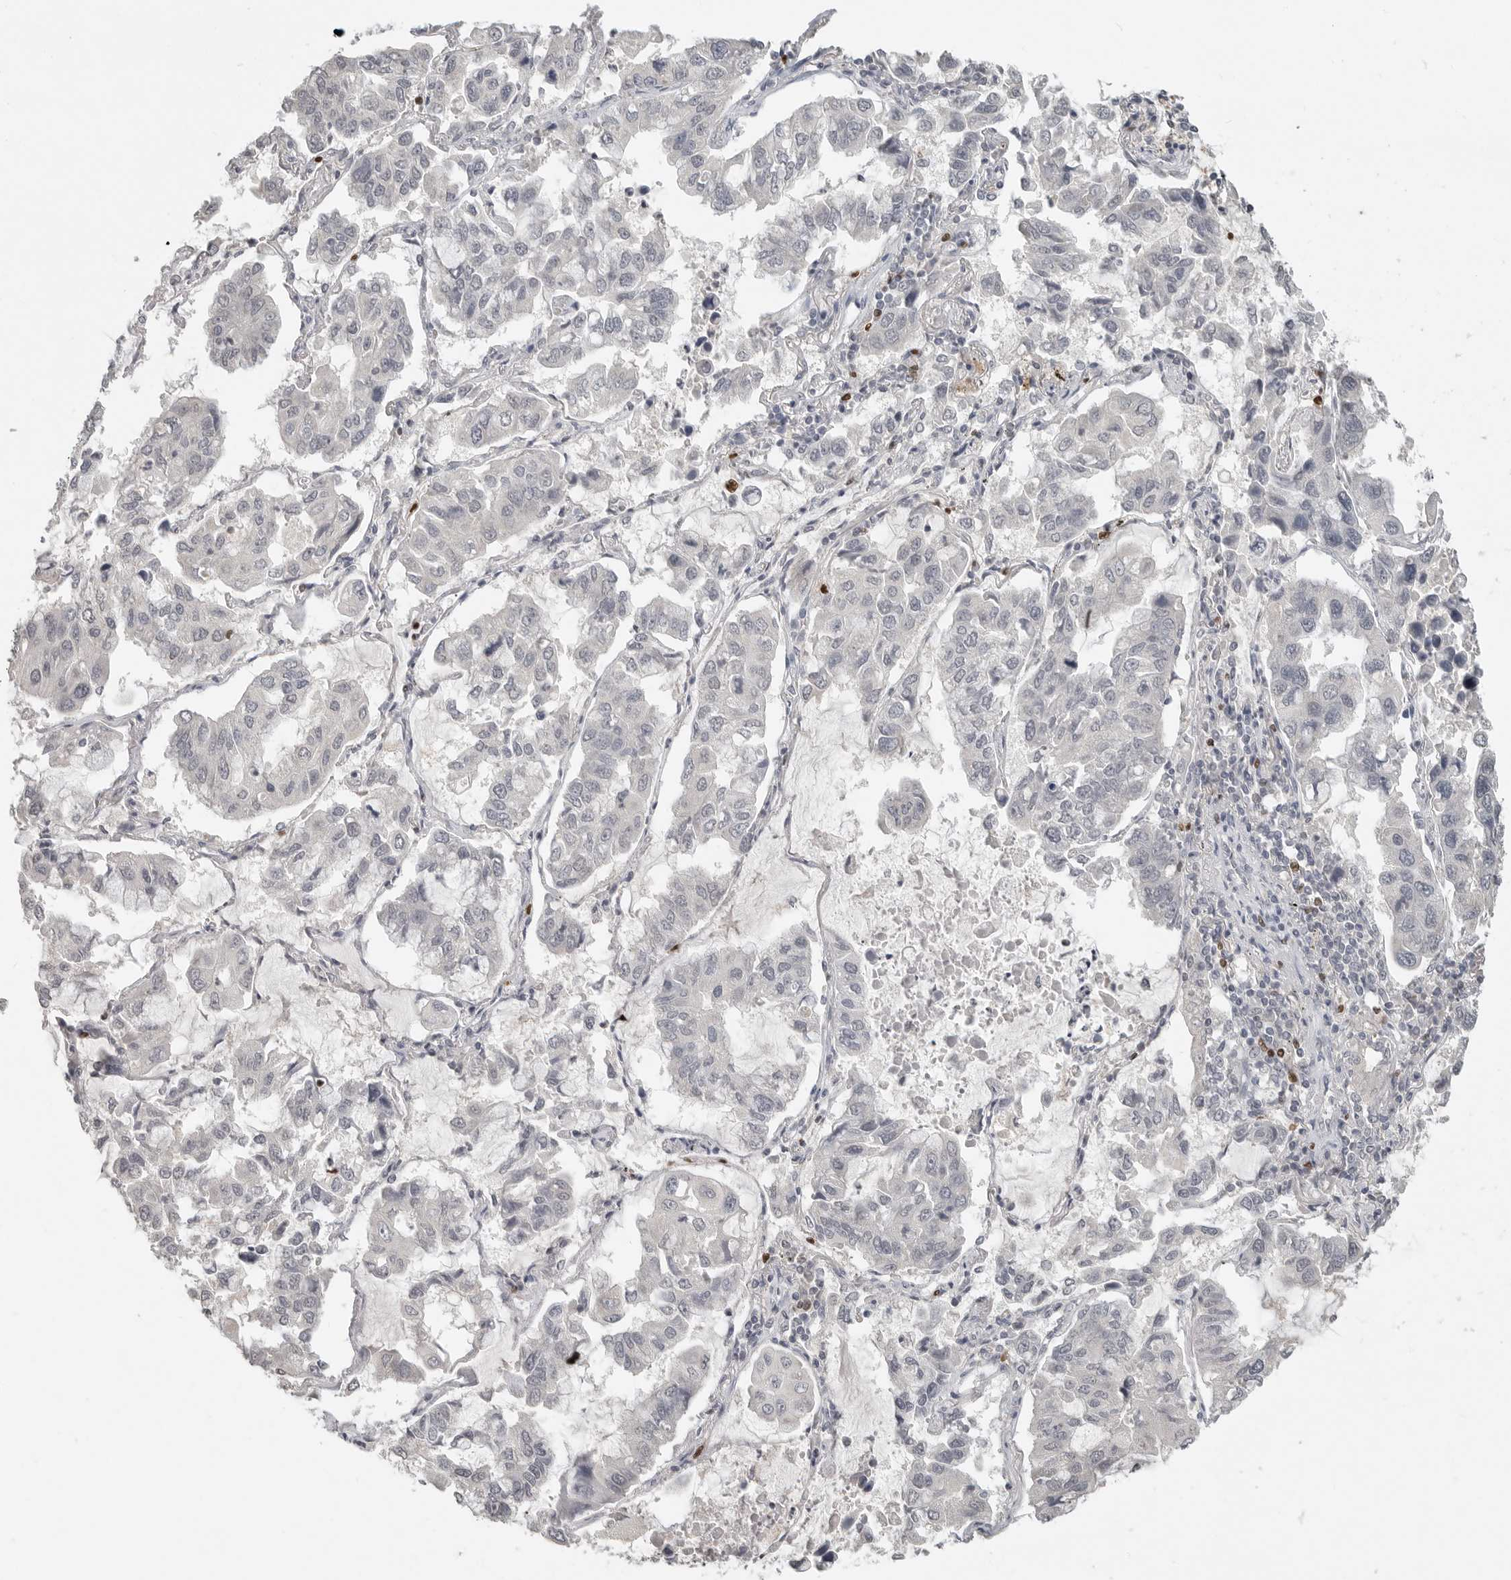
{"staining": {"intensity": "negative", "quantity": "none", "location": "none"}, "tissue": "lung cancer", "cell_type": "Tumor cells", "image_type": "cancer", "snomed": [{"axis": "morphology", "description": "Adenocarcinoma, NOS"}, {"axis": "topography", "description": "Lung"}], "caption": "Tumor cells show no significant protein expression in lung adenocarcinoma.", "gene": "FOXP3", "patient": {"sex": "male", "age": 64}}